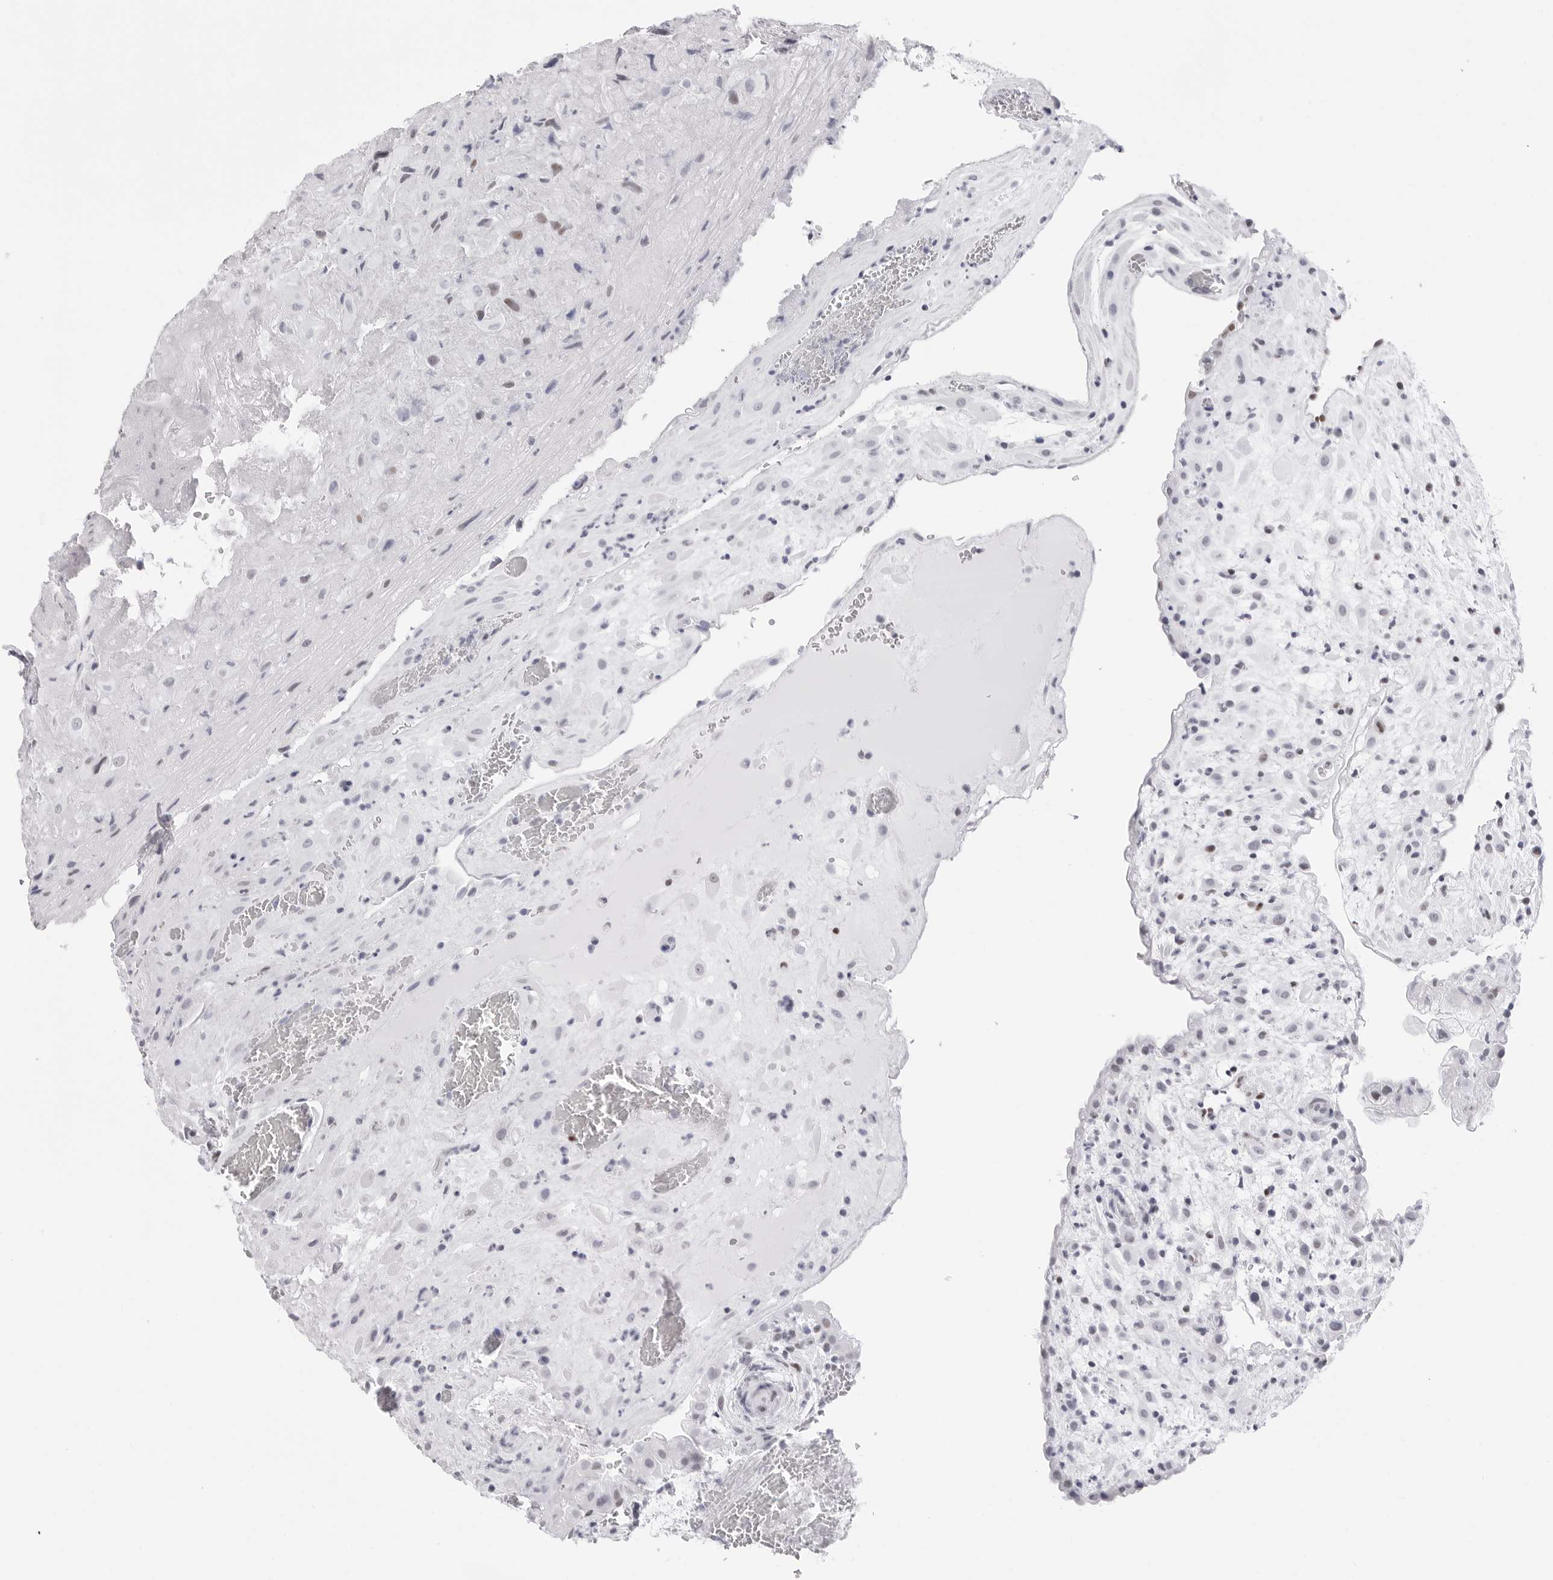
{"staining": {"intensity": "negative", "quantity": "none", "location": "none"}, "tissue": "placenta", "cell_type": "Decidual cells", "image_type": "normal", "snomed": [{"axis": "morphology", "description": "Normal tissue, NOS"}, {"axis": "topography", "description": "Placenta"}], "caption": "The histopathology image shows no staining of decidual cells in unremarkable placenta.", "gene": "NASP", "patient": {"sex": "female", "age": 35}}